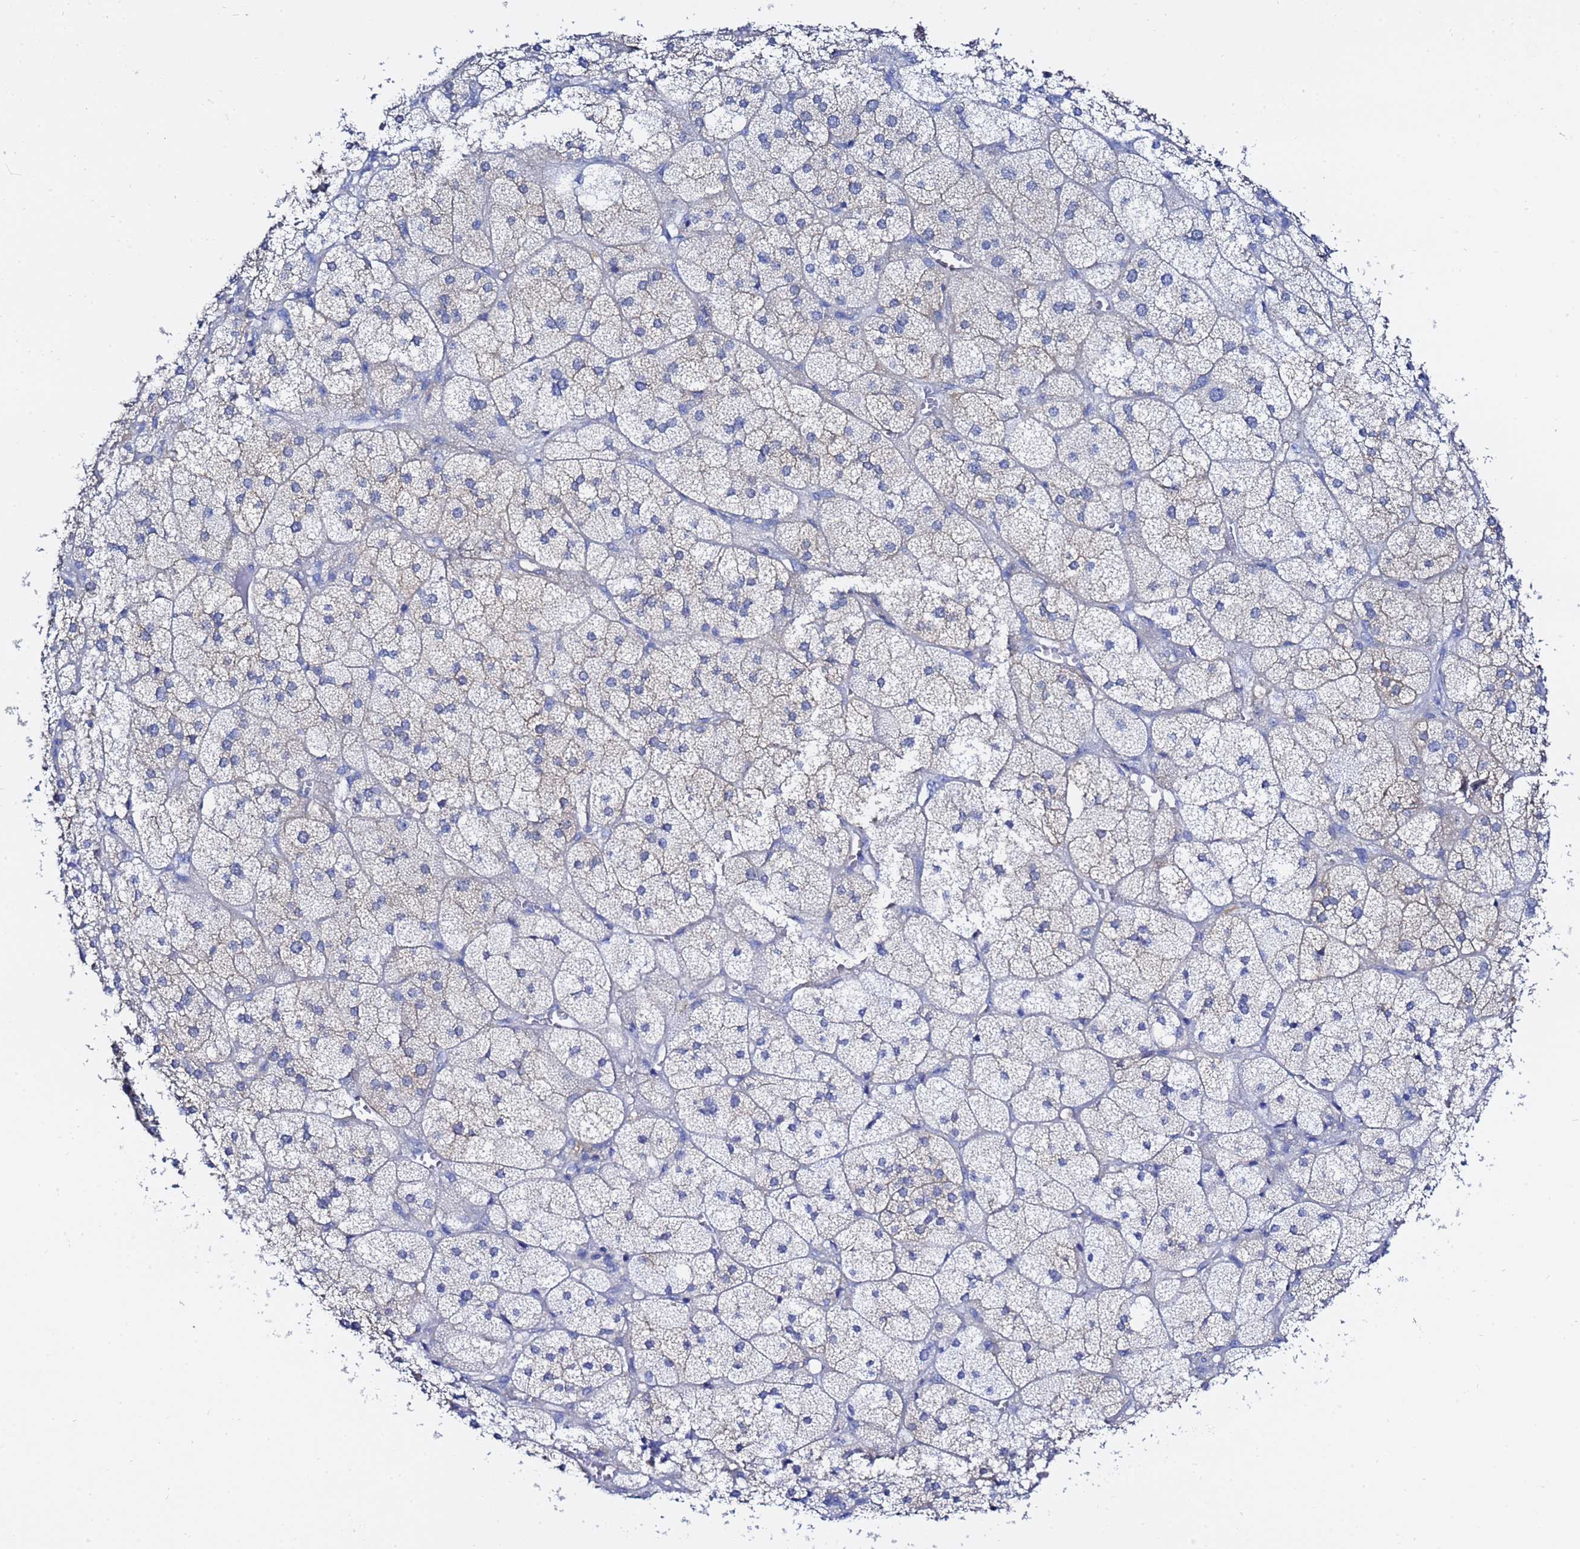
{"staining": {"intensity": "moderate", "quantity": "25%-75%", "location": "cytoplasmic/membranous"}, "tissue": "adrenal gland", "cell_type": "Glandular cells", "image_type": "normal", "snomed": [{"axis": "morphology", "description": "Normal tissue, NOS"}, {"axis": "topography", "description": "Adrenal gland"}], "caption": "High-magnification brightfield microscopy of unremarkable adrenal gland stained with DAB (brown) and counterstained with hematoxylin (blue). glandular cells exhibit moderate cytoplasmic/membranous expression is identified in approximately25%-75% of cells.", "gene": "LENG1", "patient": {"sex": "female", "age": 61}}